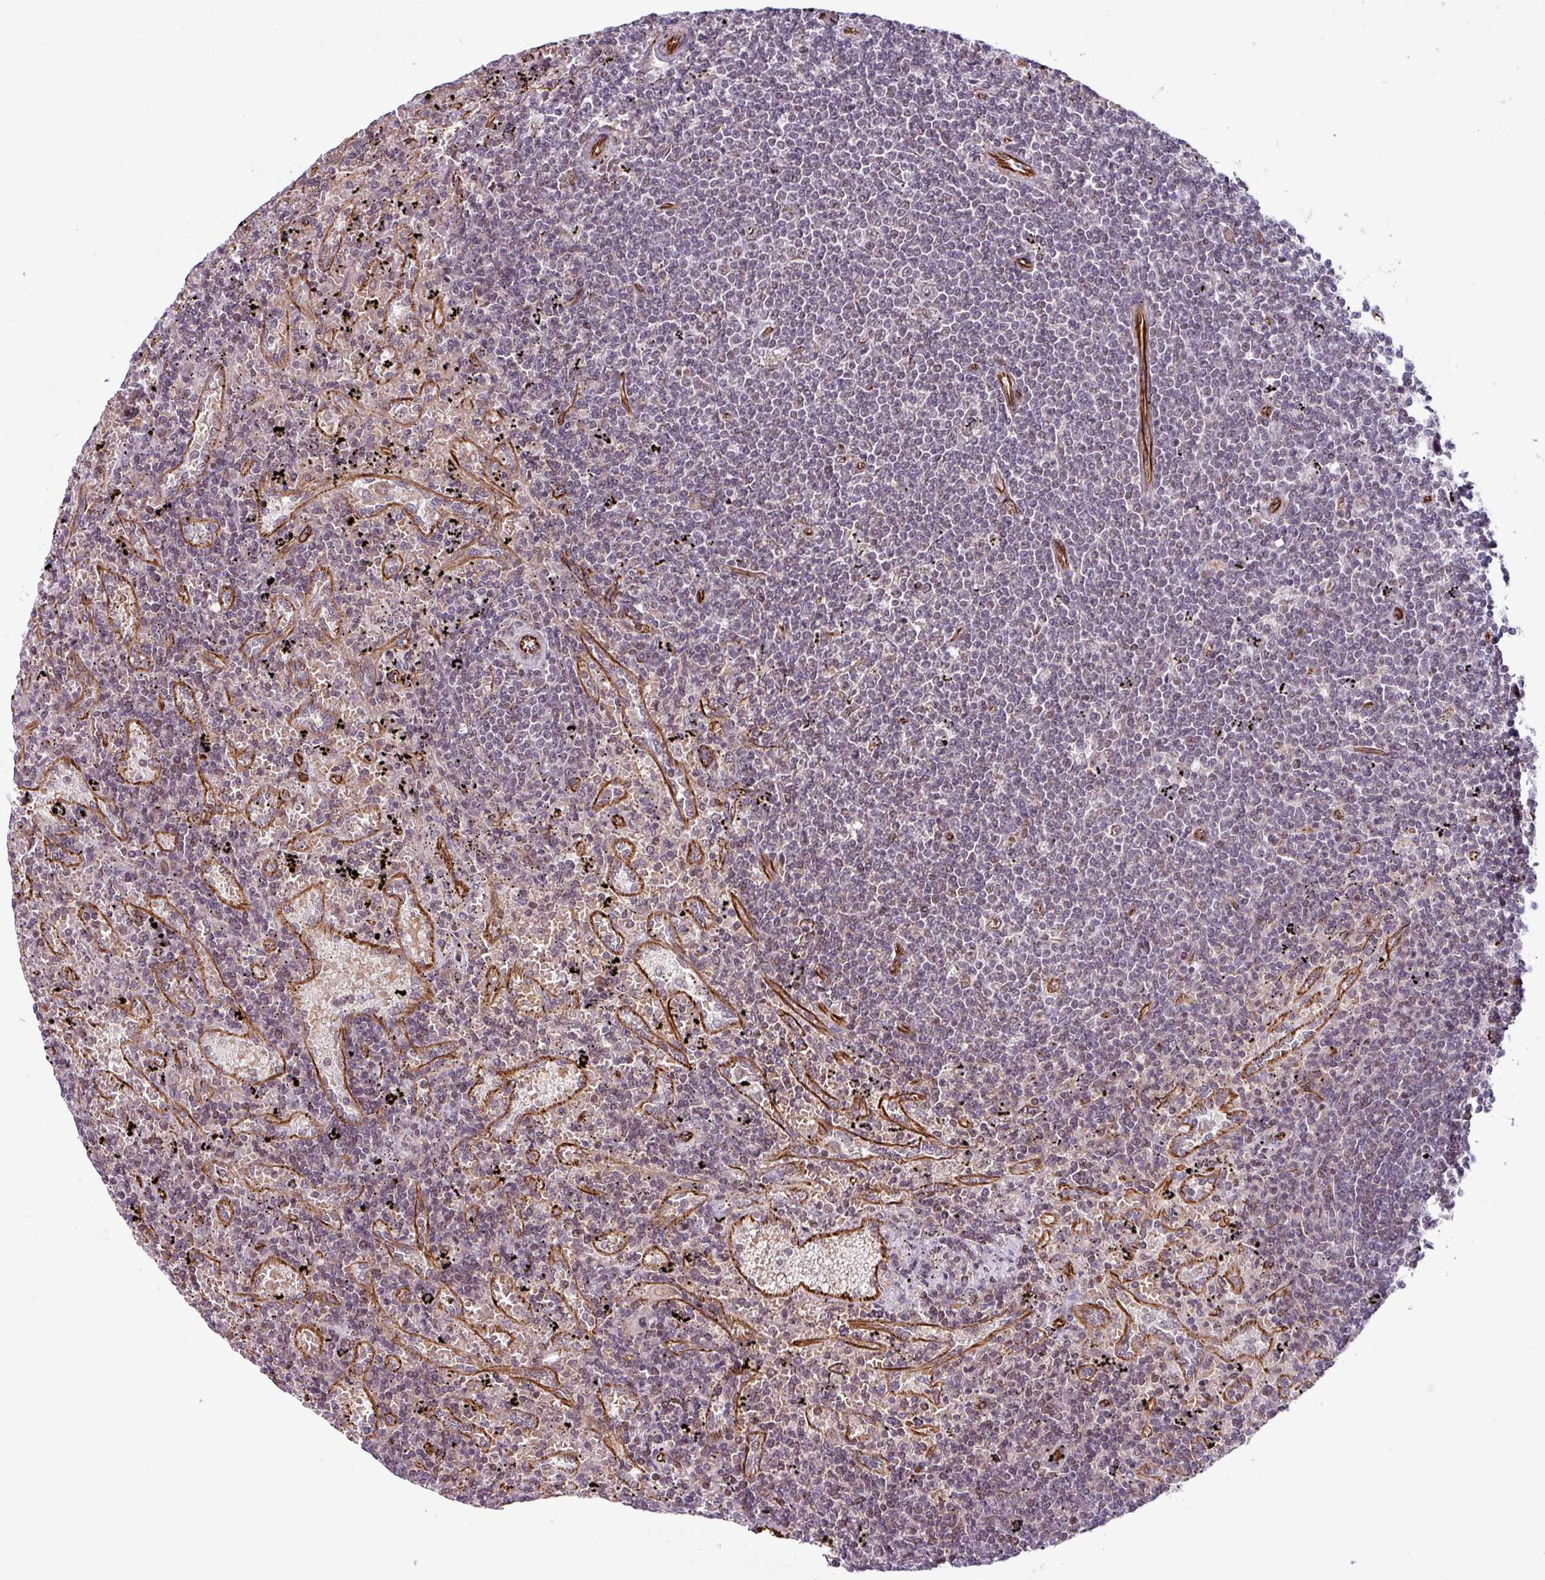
{"staining": {"intensity": "negative", "quantity": "none", "location": "none"}, "tissue": "lymphoma", "cell_type": "Tumor cells", "image_type": "cancer", "snomed": [{"axis": "morphology", "description": "Malignant lymphoma, non-Hodgkin's type, Low grade"}, {"axis": "topography", "description": "Spleen"}], "caption": "The histopathology image shows no staining of tumor cells in lymphoma. Nuclei are stained in blue.", "gene": "CHD3", "patient": {"sex": "male", "age": 76}}